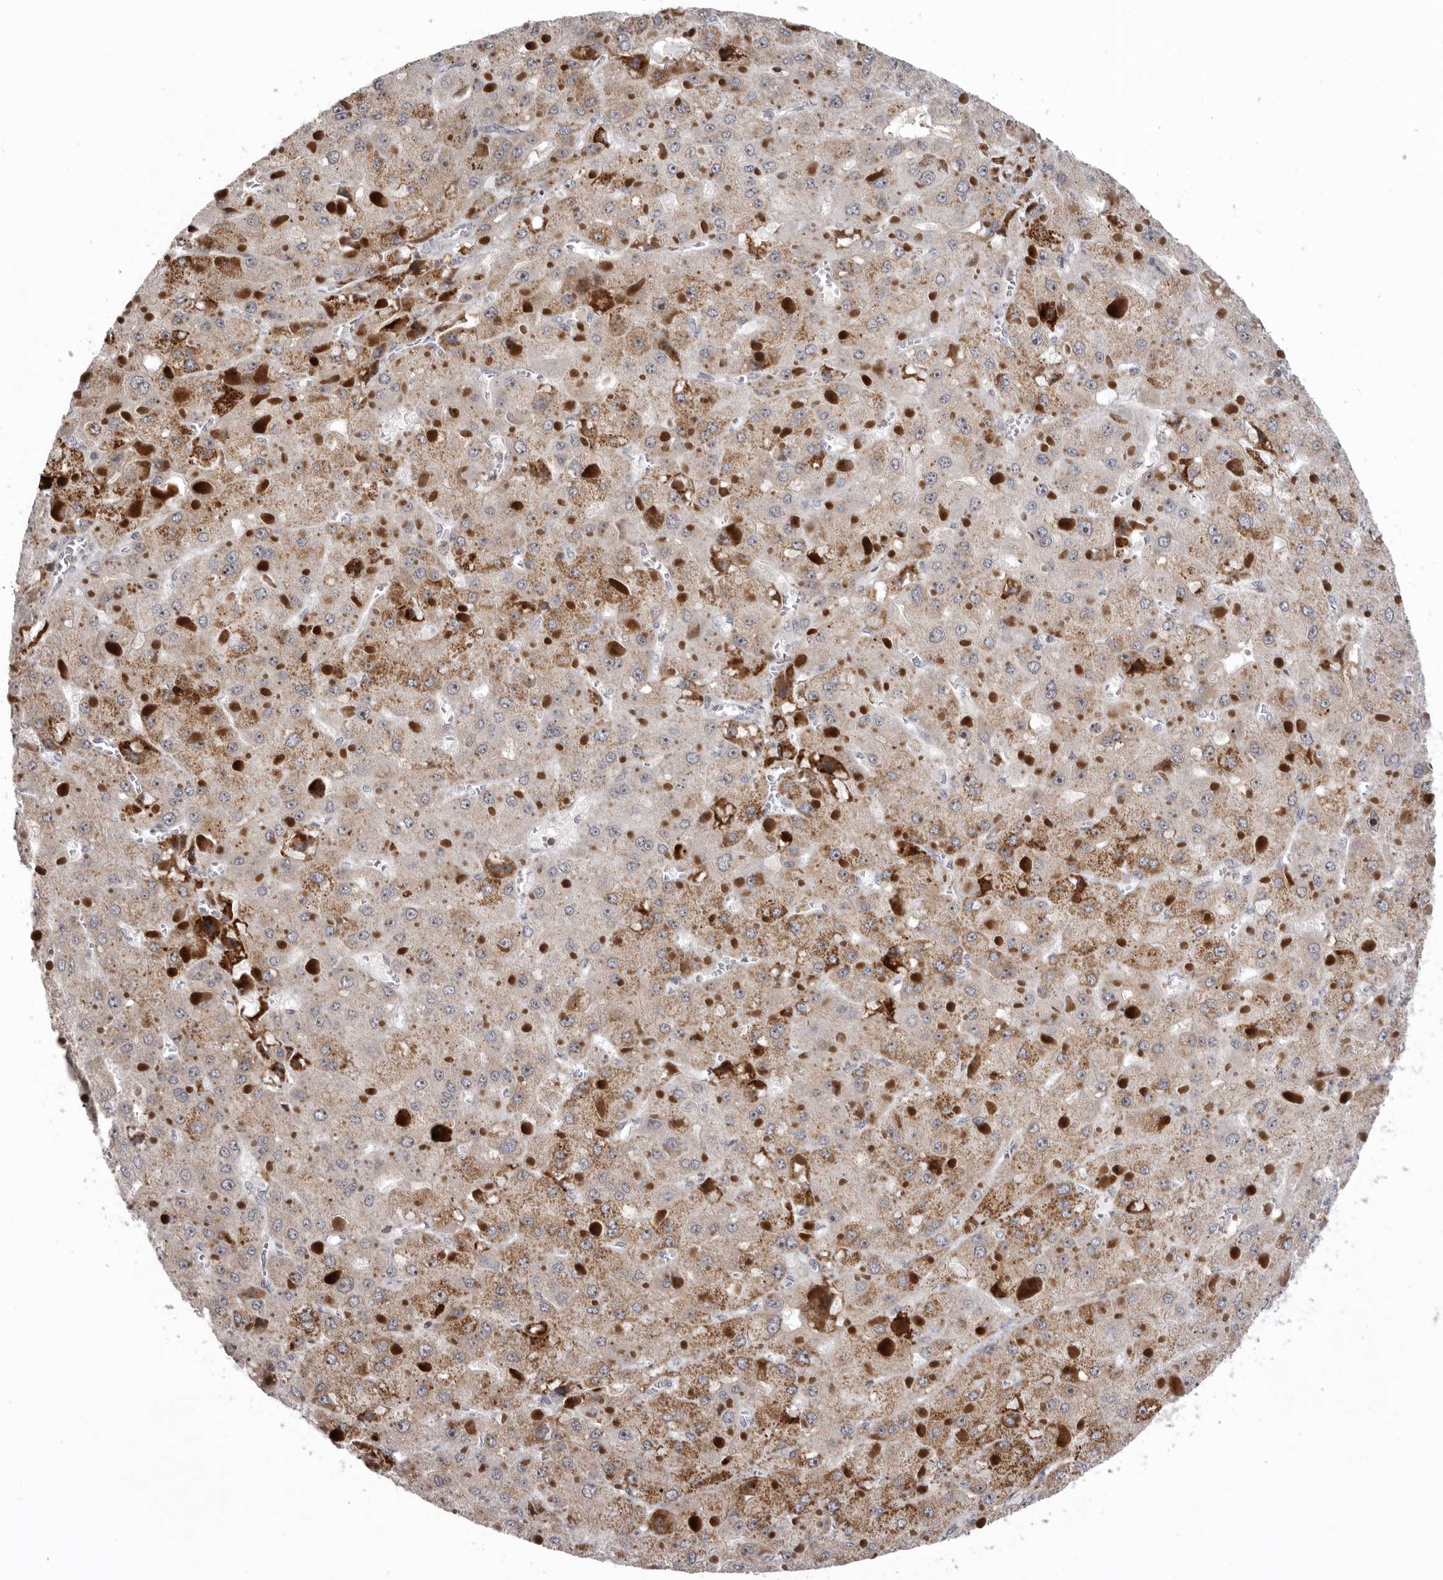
{"staining": {"intensity": "moderate", "quantity": "25%-75%", "location": "cytoplasmic/membranous"}, "tissue": "liver cancer", "cell_type": "Tumor cells", "image_type": "cancer", "snomed": [{"axis": "morphology", "description": "Carcinoma, Hepatocellular, NOS"}, {"axis": "topography", "description": "Liver"}], "caption": "IHC of human liver cancer demonstrates medium levels of moderate cytoplasmic/membranous staining in about 25%-75% of tumor cells.", "gene": "AZIN1", "patient": {"sex": "female", "age": 73}}